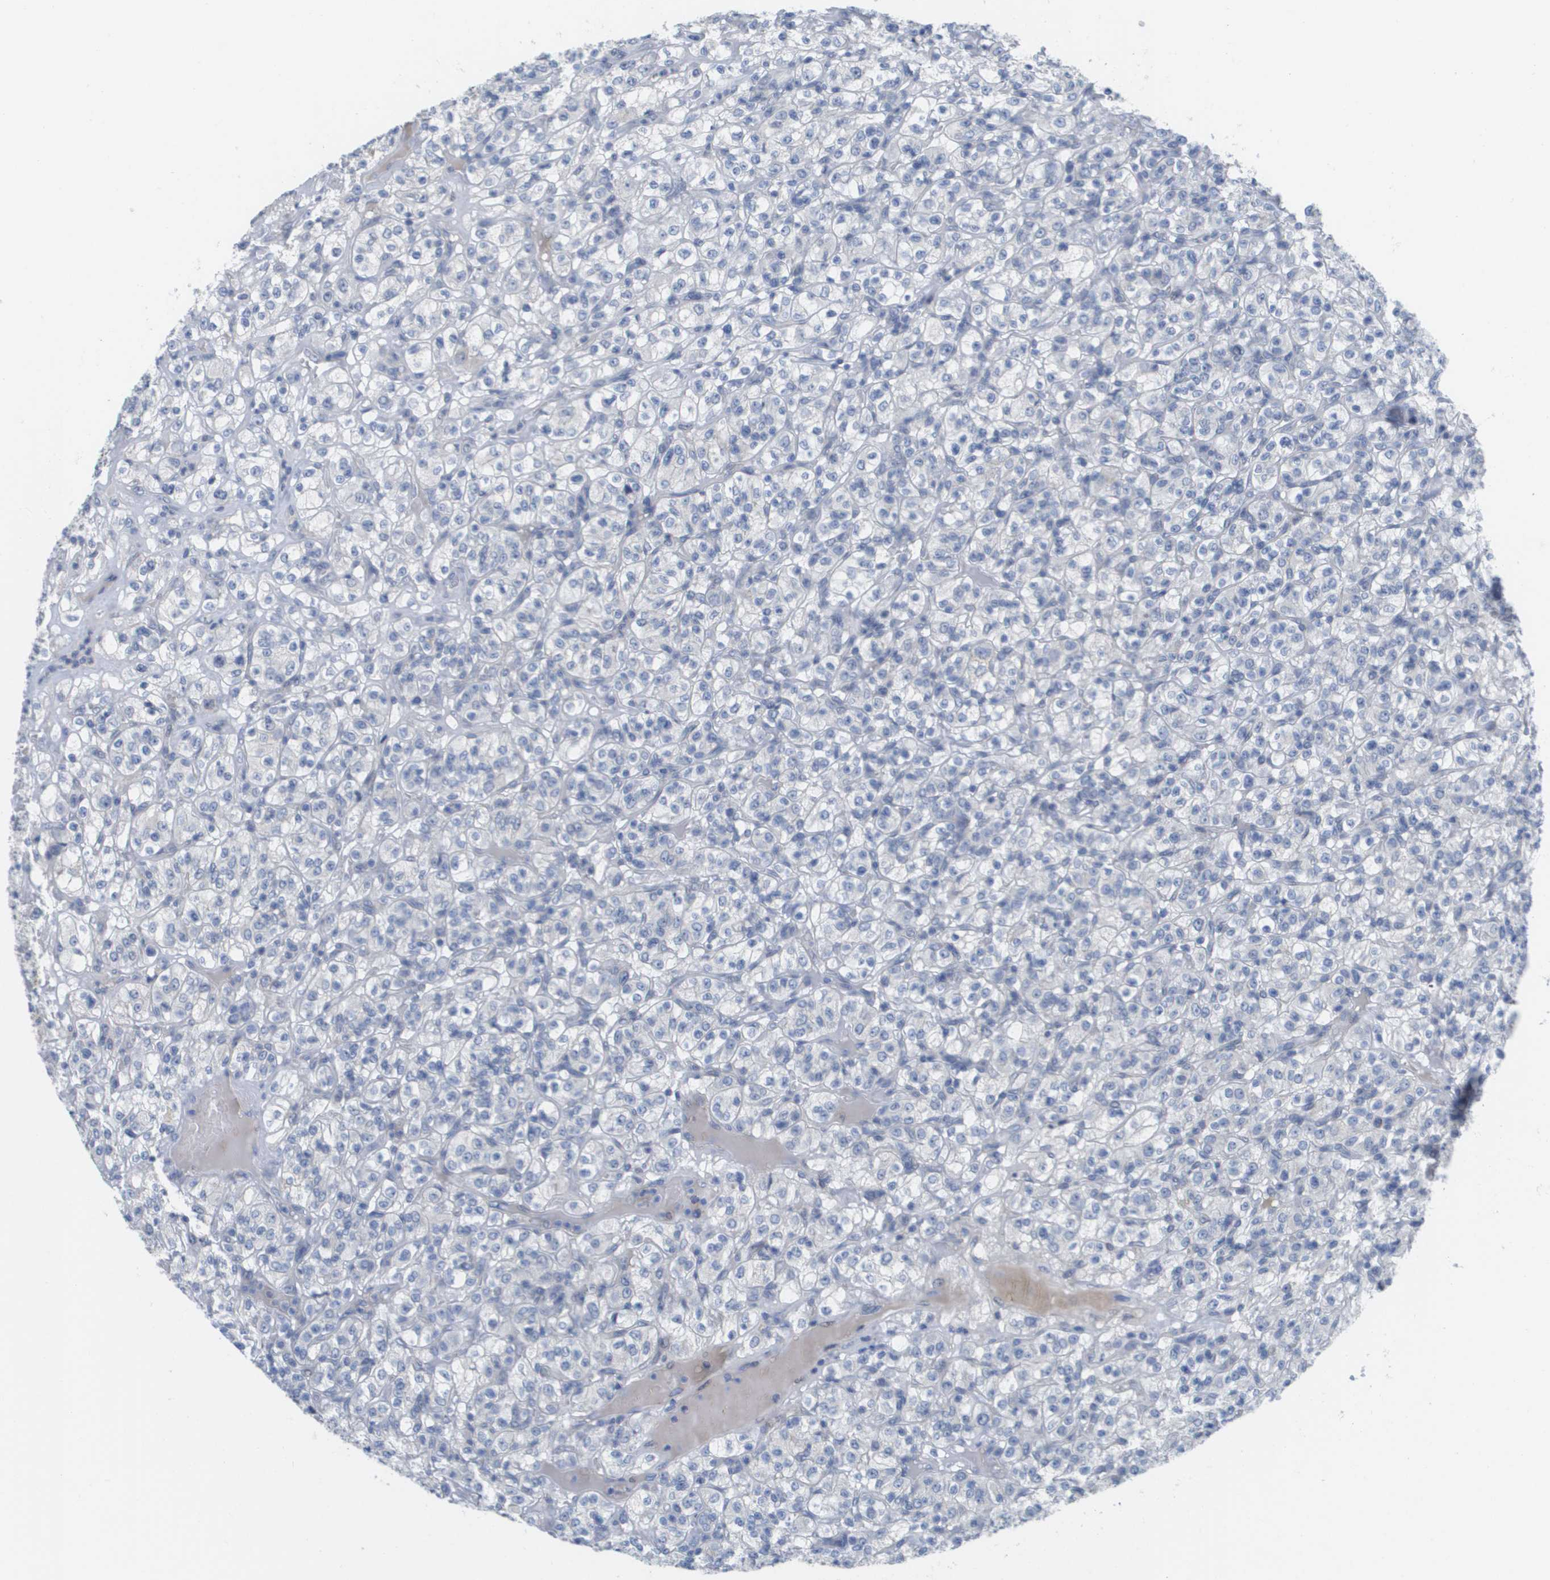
{"staining": {"intensity": "negative", "quantity": "none", "location": "none"}, "tissue": "renal cancer", "cell_type": "Tumor cells", "image_type": "cancer", "snomed": [{"axis": "morphology", "description": "Normal tissue, NOS"}, {"axis": "morphology", "description": "Adenocarcinoma, NOS"}, {"axis": "topography", "description": "Kidney"}], "caption": "Tumor cells show no significant protein positivity in adenocarcinoma (renal).", "gene": "PDE4A", "patient": {"sex": "female", "age": 72}}